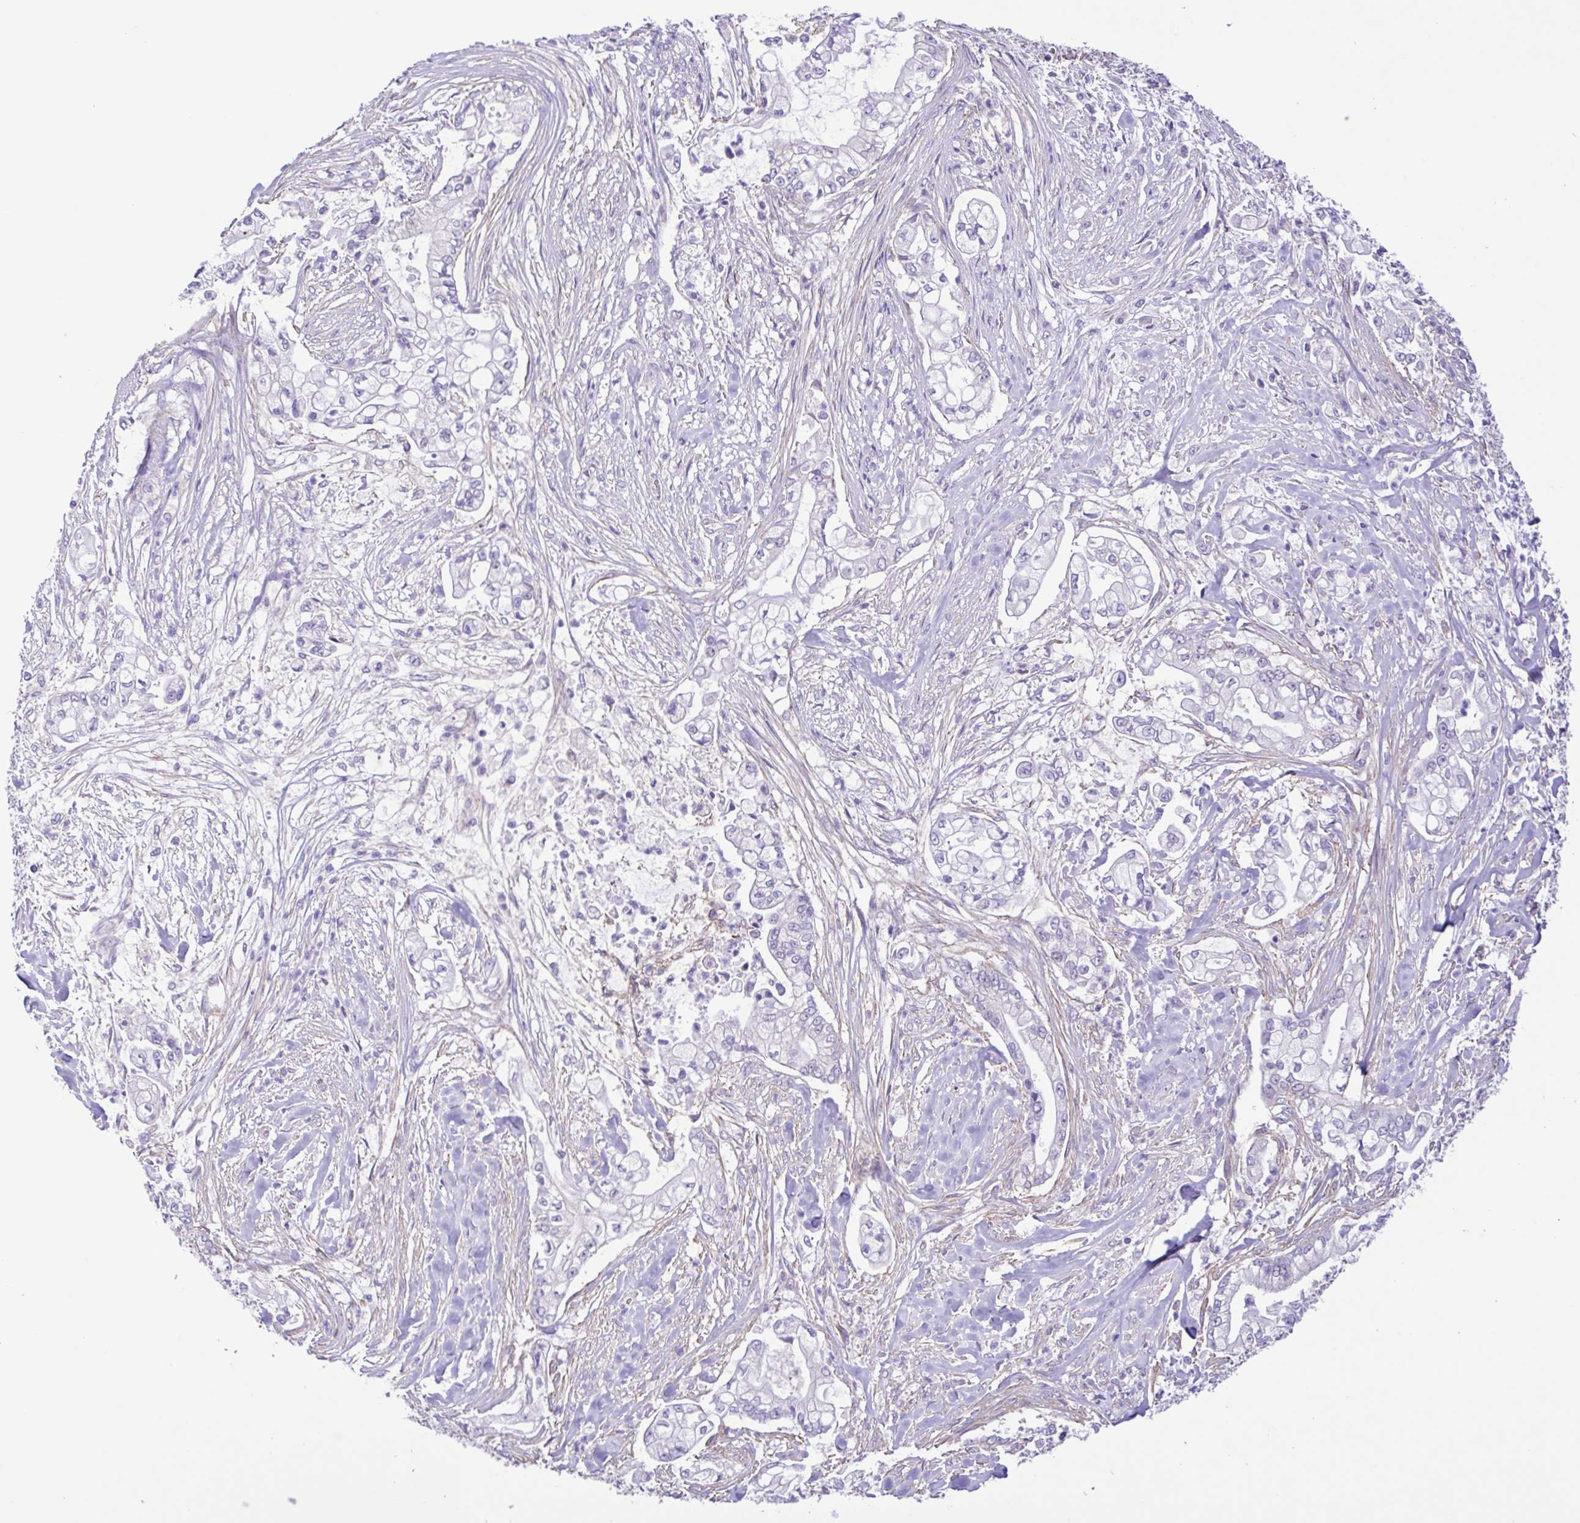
{"staining": {"intensity": "negative", "quantity": "none", "location": "none"}, "tissue": "pancreatic cancer", "cell_type": "Tumor cells", "image_type": "cancer", "snomed": [{"axis": "morphology", "description": "Adenocarcinoma, NOS"}, {"axis": "topography", "description": "Pancreas"}], "caption": "Tumor cells show no significant protein staining in pancreatic cancer (adenocarcinoma).", "gene": "ISM2", "patient": {"sex": "female", "age": 69}}